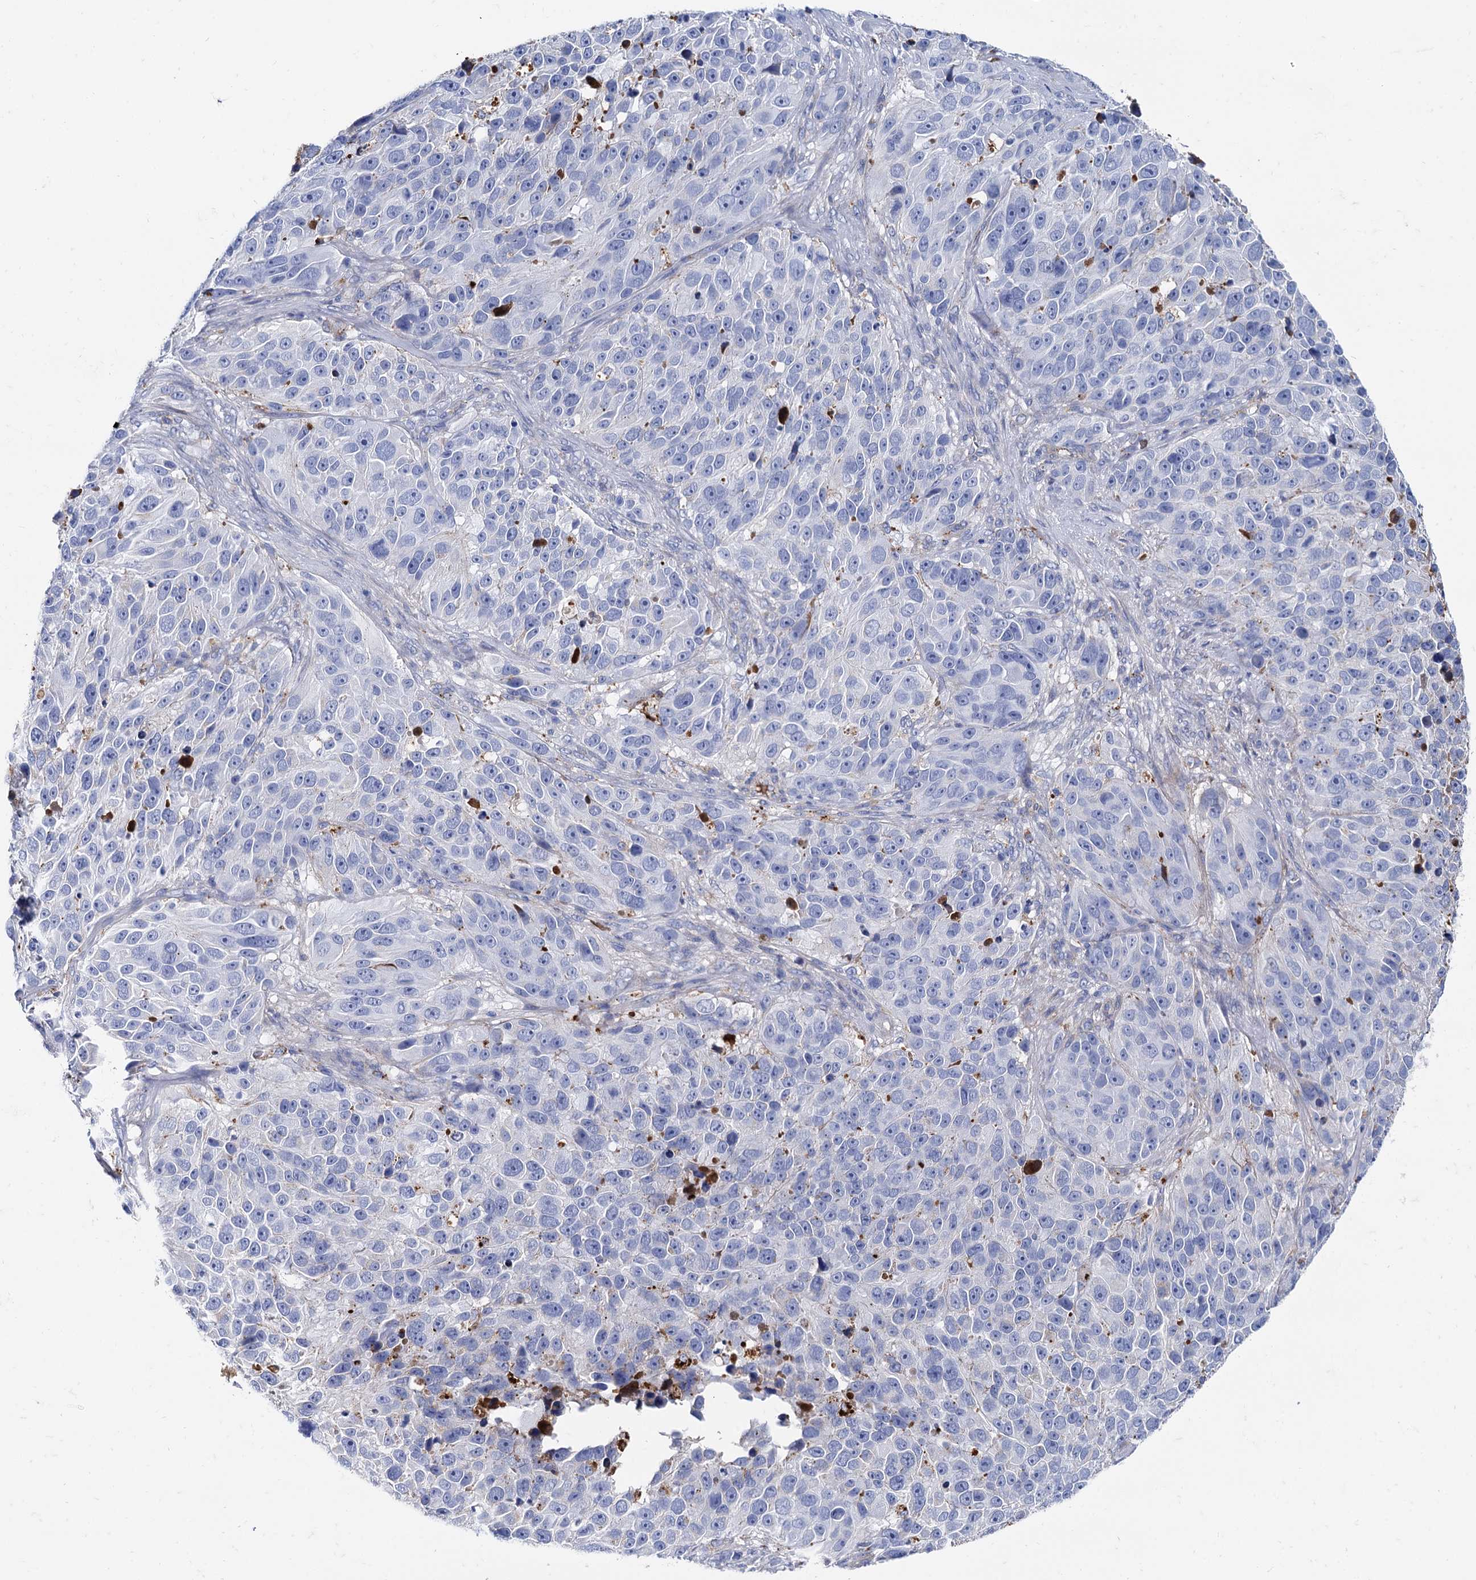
{"staining": {"intensity": "negative", "quantity": "none", "location": "none"}, "tissue": "melanoma", "cell_type": "Tumor cells", "image_type": "cancer", "snomed": [{"axis": "morphology", "description": "Malignant melanoma, NOS"}, {"axis": "topography", "description": "Skin"}], "caption": "Micrograph shows no protein expression in tumor cells of melanoma tissue.", "gene": "APOD", "patient": {"sex": "male", "age": 84}}